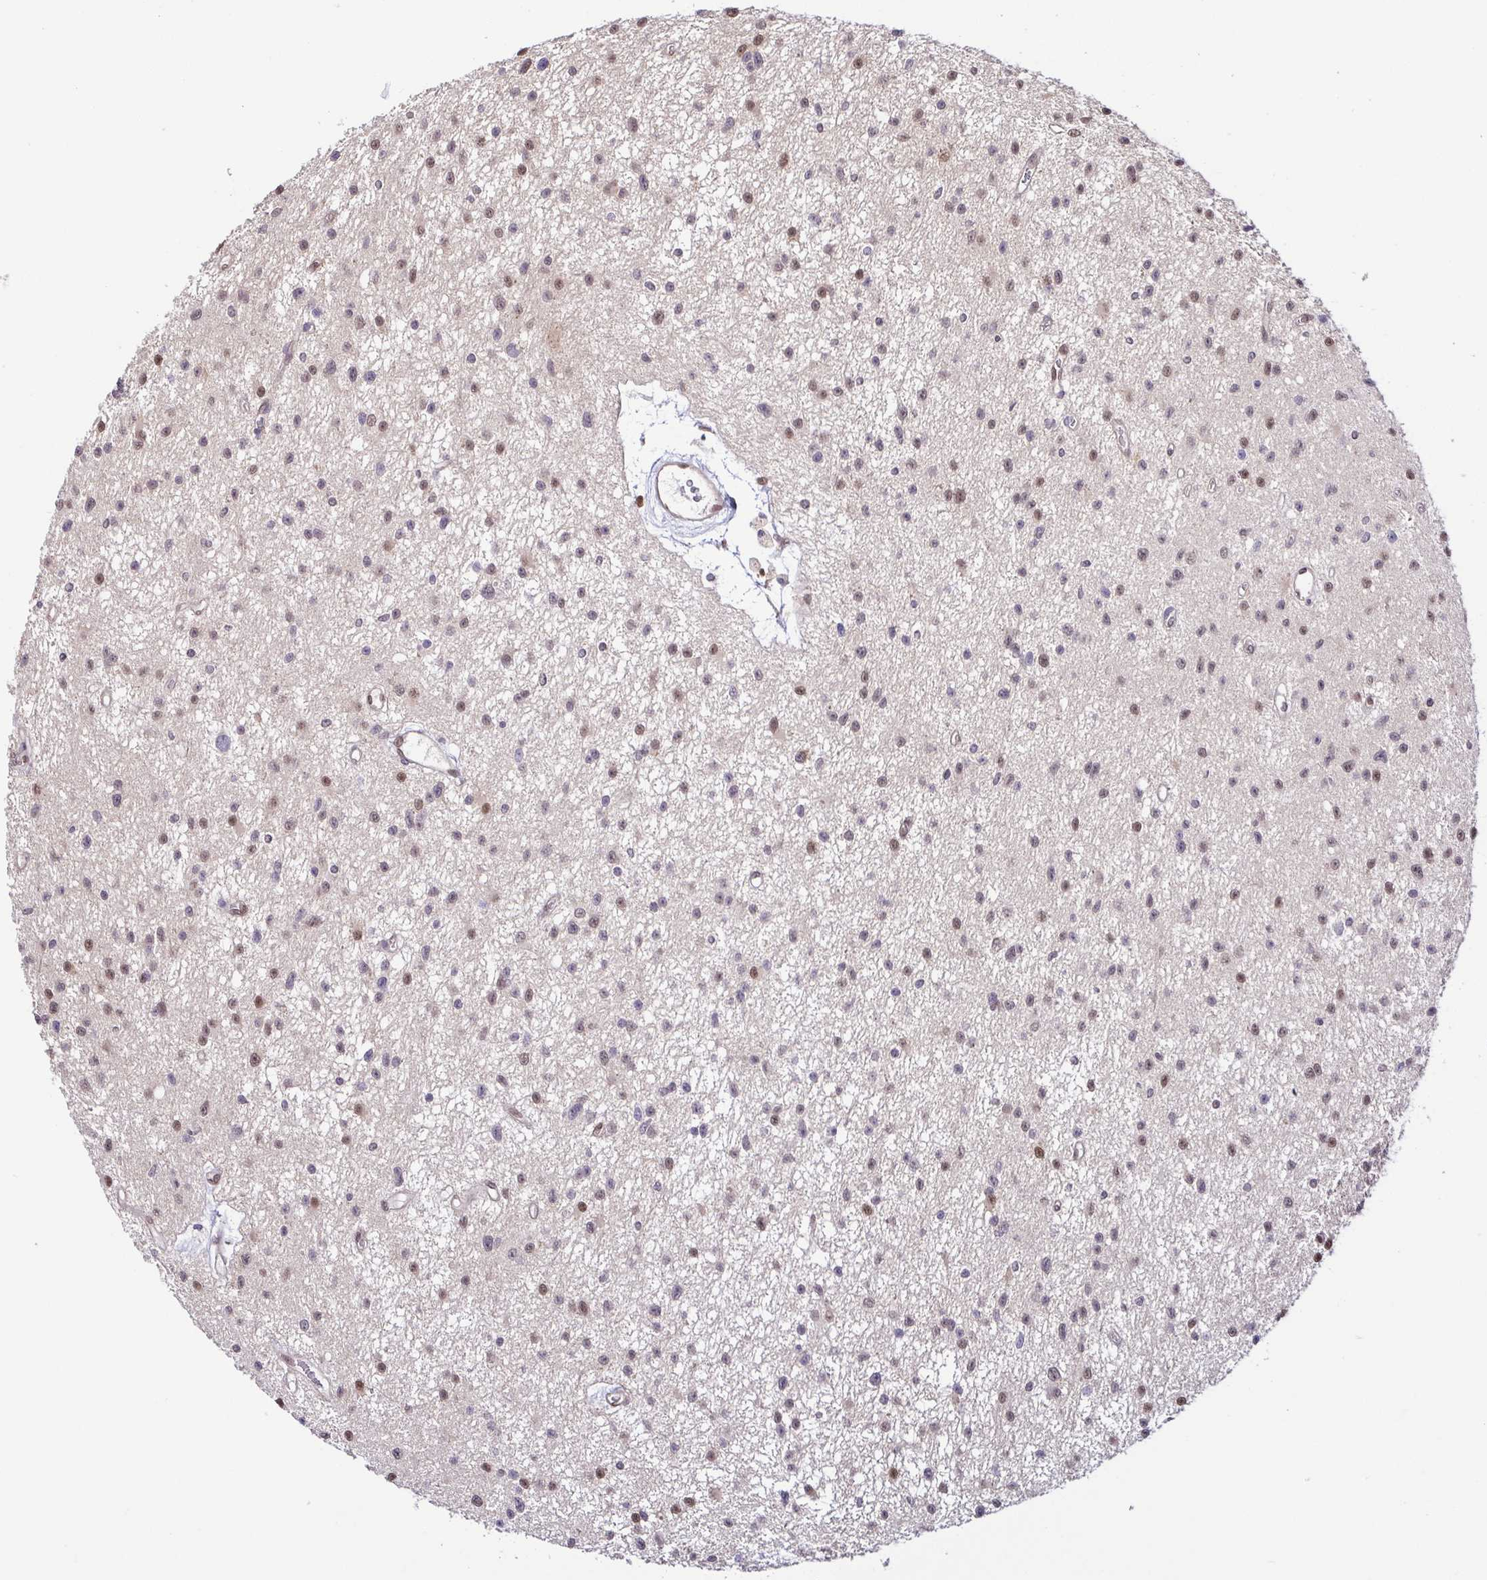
{"staining": {"intensity": "weak", "quantity": "25%-75%", "location": "nuclear"}, "tissue": "glioma", "cell_type": "Tumor cells", "image_type": "cancer", "snomed": [{"axis": "morphology", "description": "Glioma, malignant, Low grade"}, {"axis": "topography", "description": "Brain"}], "caption": "IHC staining of glioma, which displays low levels of weak nuclear expression in about 25%-75% of tumor cells indicating weak nuclear protein staining. The staining was performed using DAB (3,3'-diaminobenzidine) (brown) for protein detection and nuclei were counterstained in hematoxylin (blue).", "gene": "PSMB9", "patient": {"sex": "male", "age": 43}}